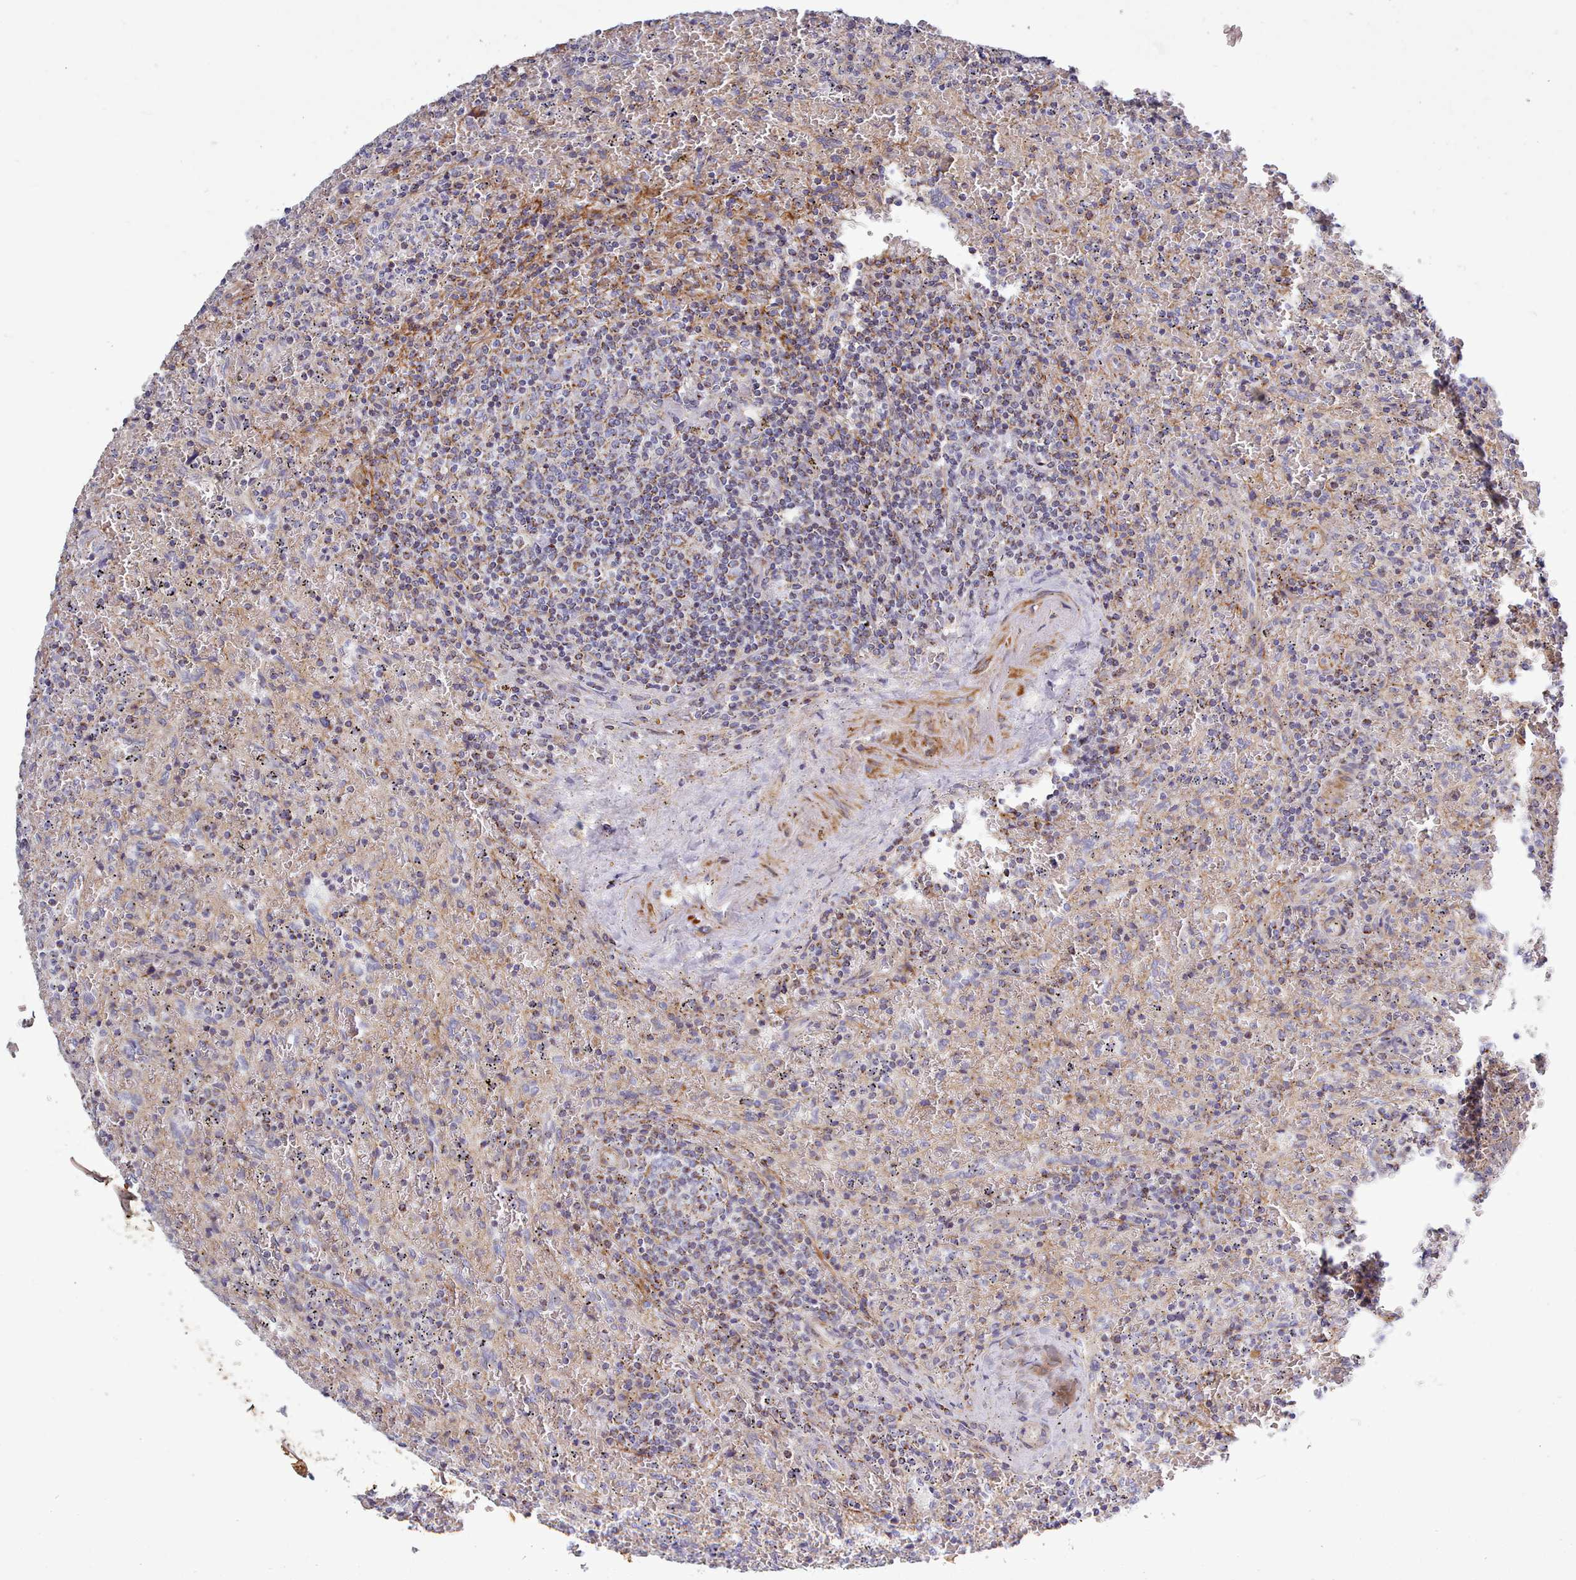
{"staining": {"intensity": "moderate", "quantity": "<25%", "location": "cytoplasmic/membranous"}, "tissue": "lymphoma", "cell_type": "Tumor cells", "image_type": "cancer", "snomed": [{"axis": "morphology", "description": "Malignant lymphoma, non-Hodgkin's type, Low grade"}, {"axis": "topography", "description": "Spleen"}], "caption": "Protein expression by immunohistochemistry displays moderate cytoplasmic/membranous positivity in about <25% of tumor cells in low-grade malignant lymphoma, non-Hodgkin's type. (DAB IHC with brightfield microscopy, high magnification).", "gene": "MRPL21", "patient": {"sex": "female", "age": 64}}